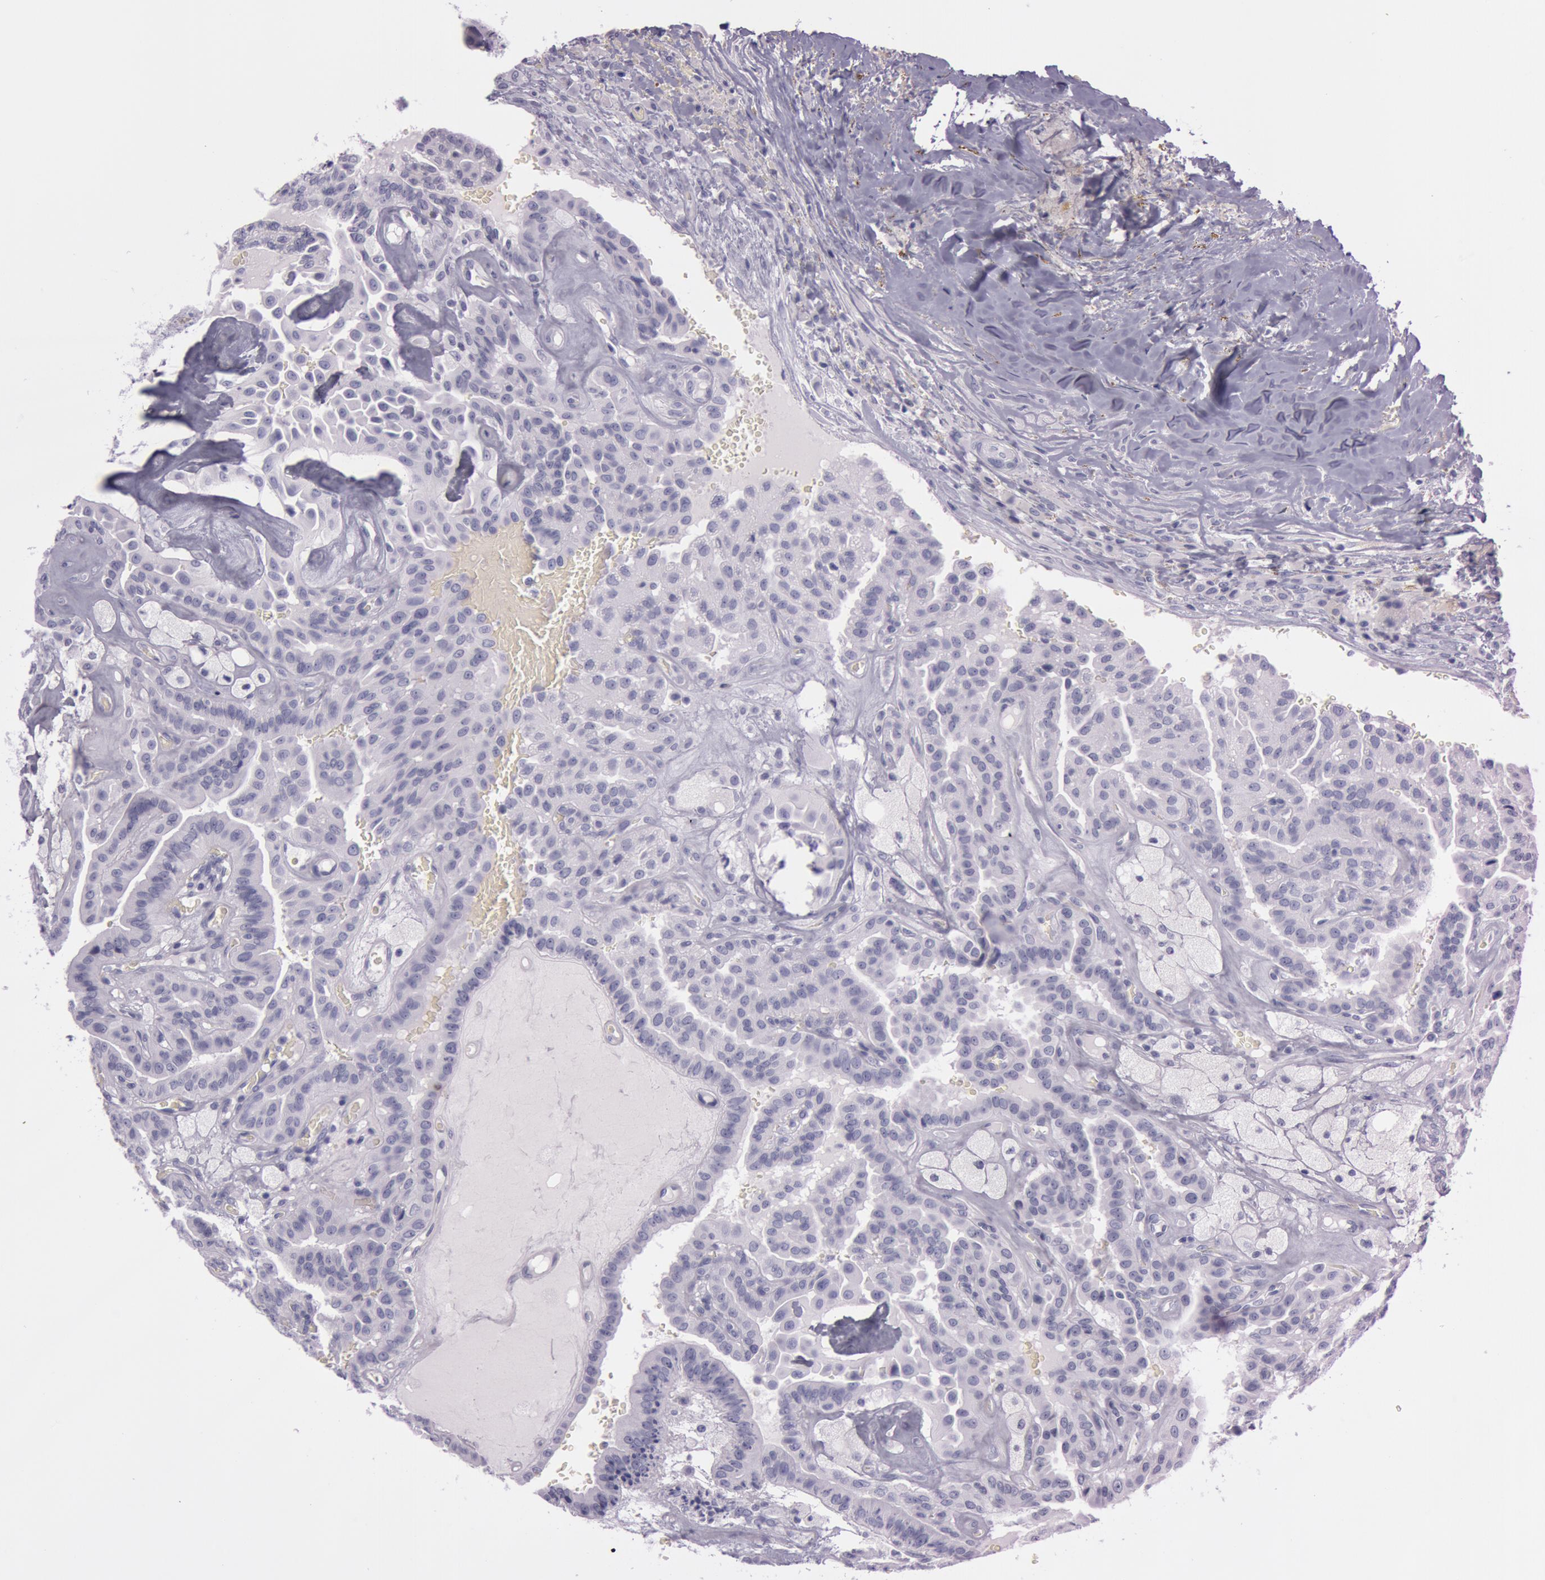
{"staining": {"intensity": "negative", "quantity": "none", "location": "none"}, "tissue": "thyroid cancer", "cell_type": "Tumor cells", "image_type": "cancer", "snomed": [{"axis": "morphology", "description": "Papillary adenocarcinoma, NOS"}, {"axis": "topography", "description": "Thyroid gland"}], "caption": "High power microscopy image of an IHC micrograph of thyroid cancer (papillary adenocarcinoma), revealing no significant staining in tumor cells.", "gene": "S100A7", "patient": {"sex": "male", "age": 87}}